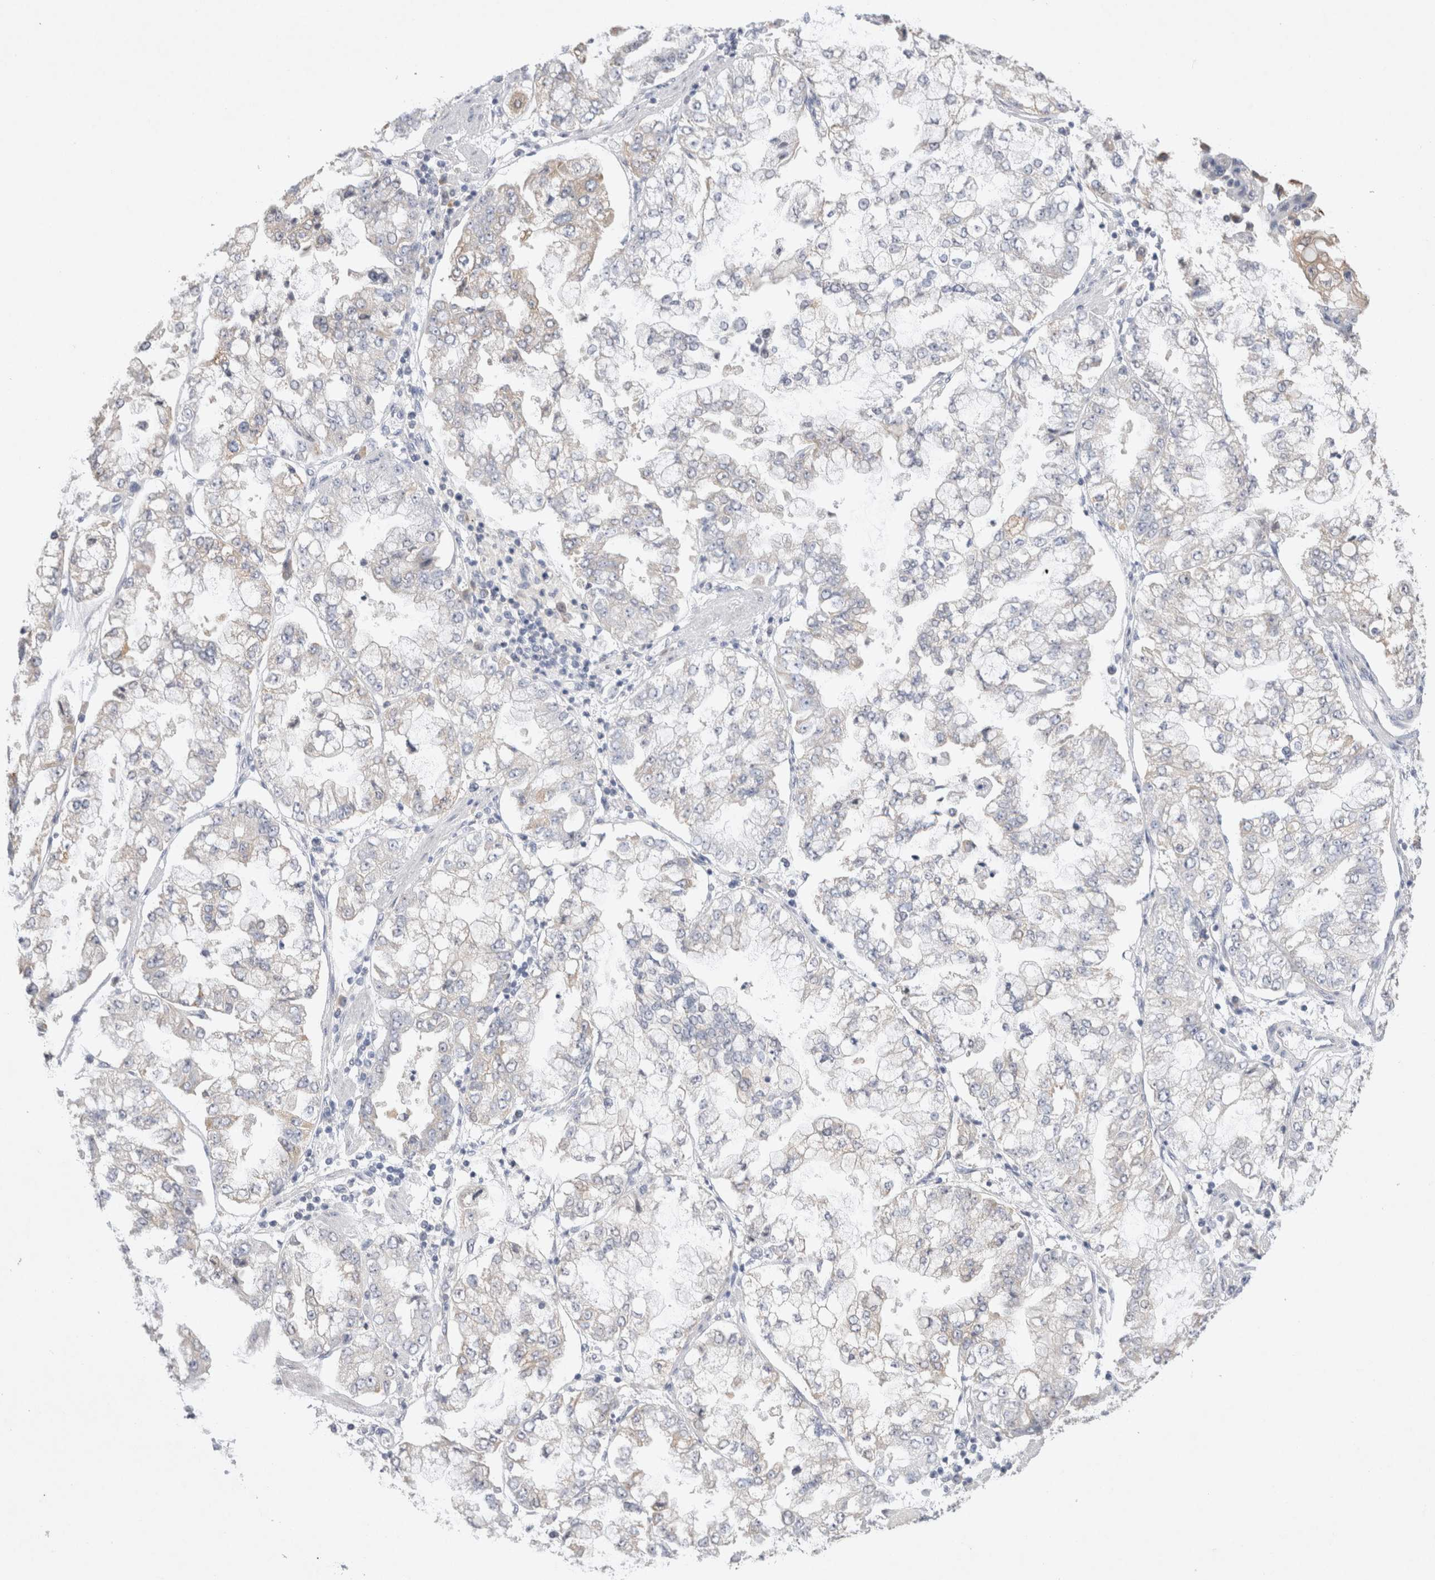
{"staining": {"intensity": "negative", "quantity": "none", "location": "none"}, "tissue": "stomach cancer", "cell_type": "Tumor cells", "image_type": "cancer", "snomed": [{"axis": "morphology", "description": "Adenocarcinoma, NOS"}, {"axis": "topography", "description": "Stomach"}], "caption": "Immunohistochemistry (IHC) micrograph of neoplastic tissue: human adenocarcinoma (stomach) stained with DAB shows no significant protein positivity in tumor cells.", "gene": "GAS1", "patient": {"sex": "male", "age": 76}}